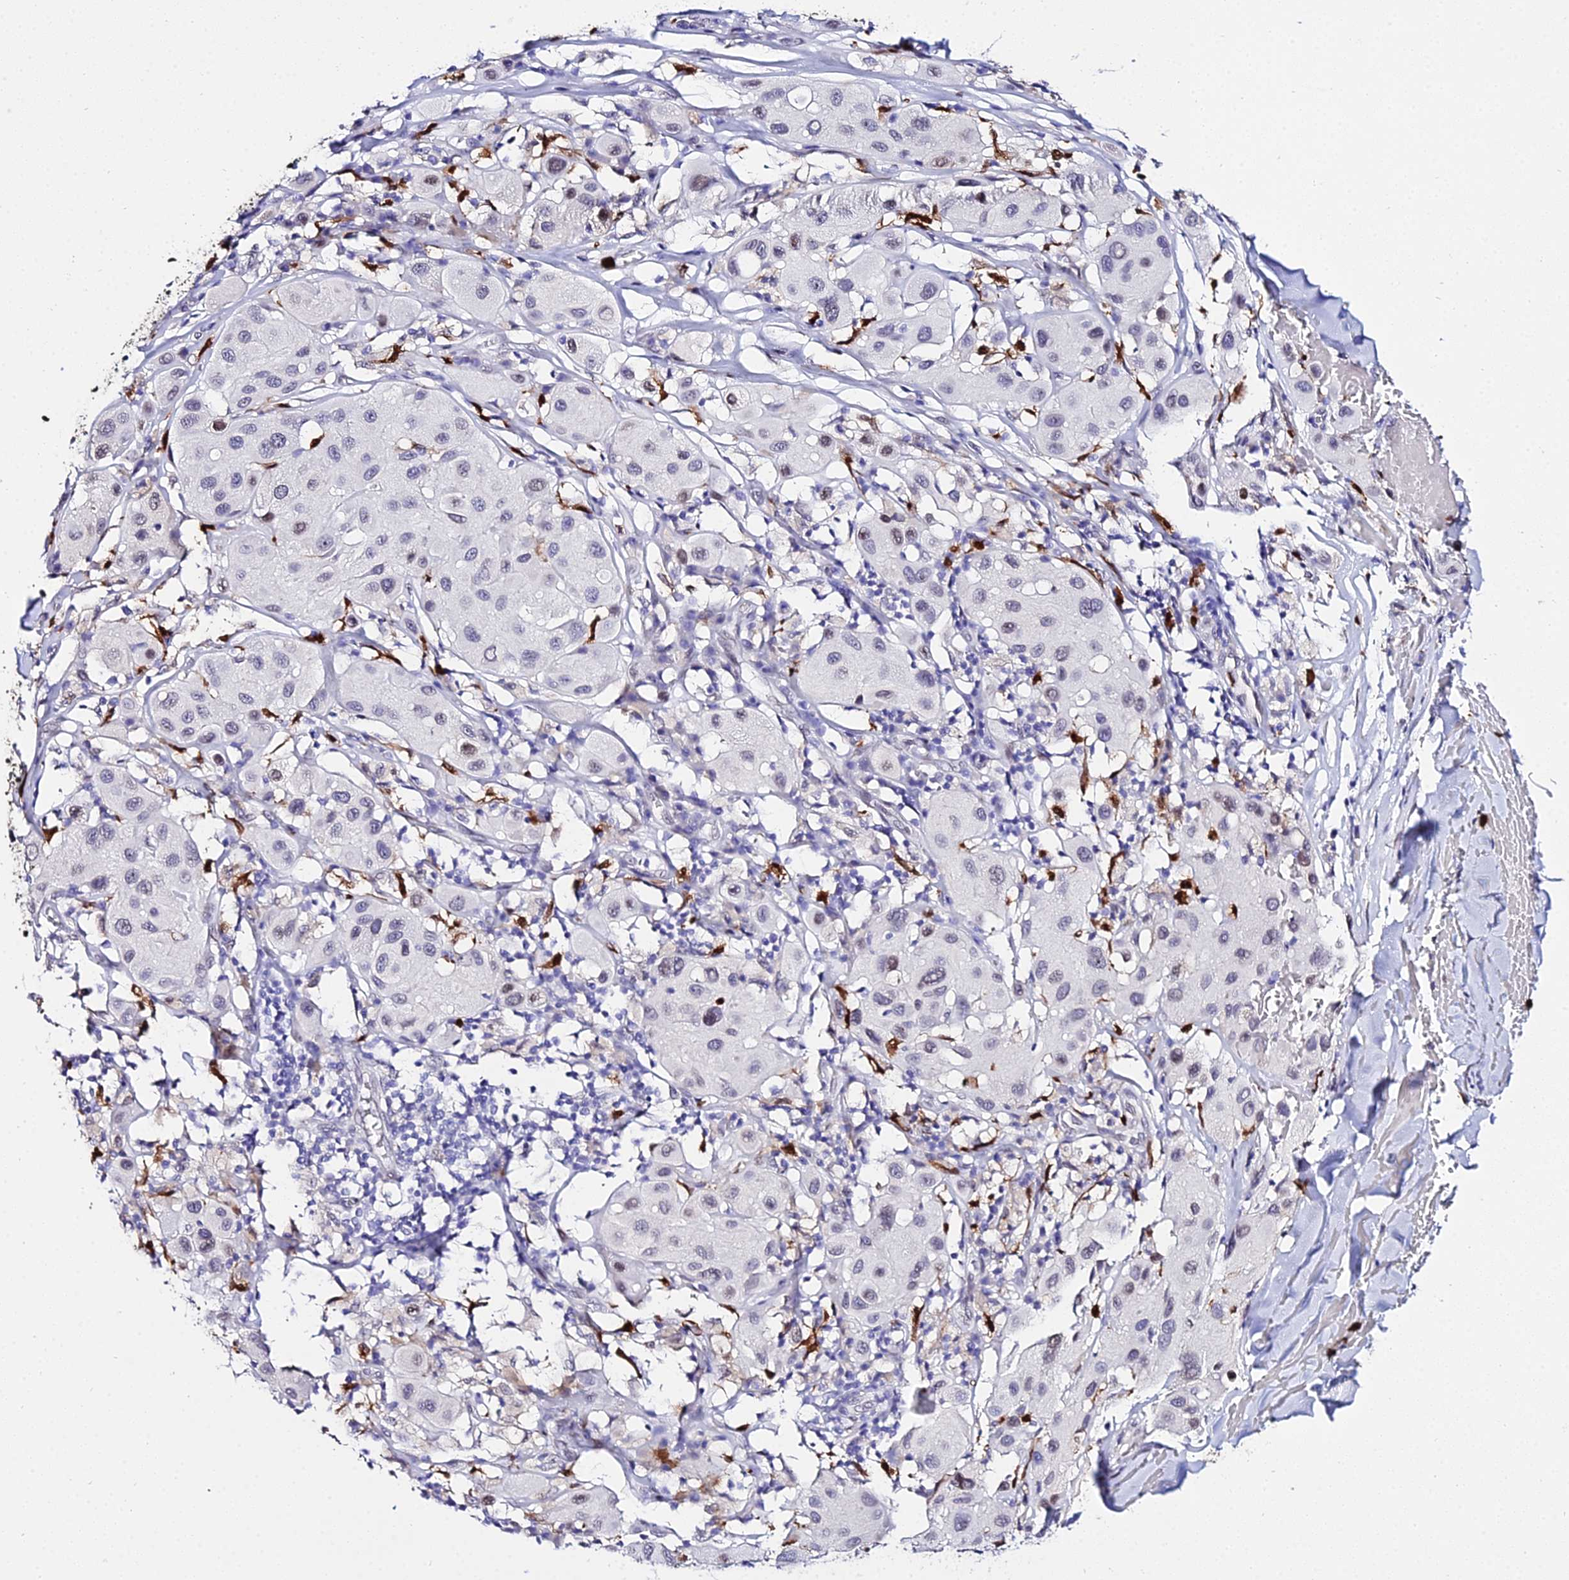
{"staining": {"intensity": "negative", "quantity": "none", "location": "none"}, "tissue": "melanoma", "cell_type": "Tumor cells", "image_type": "cancer", "snomed": [{"axis": "morphology", "description": "Malignant melanoma, Metastatic site"}, {"axis": "topography", "description": "Skin"}], "caption": "Tumor cells are negative for brown protein staining in melanoma.", "gene": "MCM10", "patient": {"sex": "male", "age": 41}}